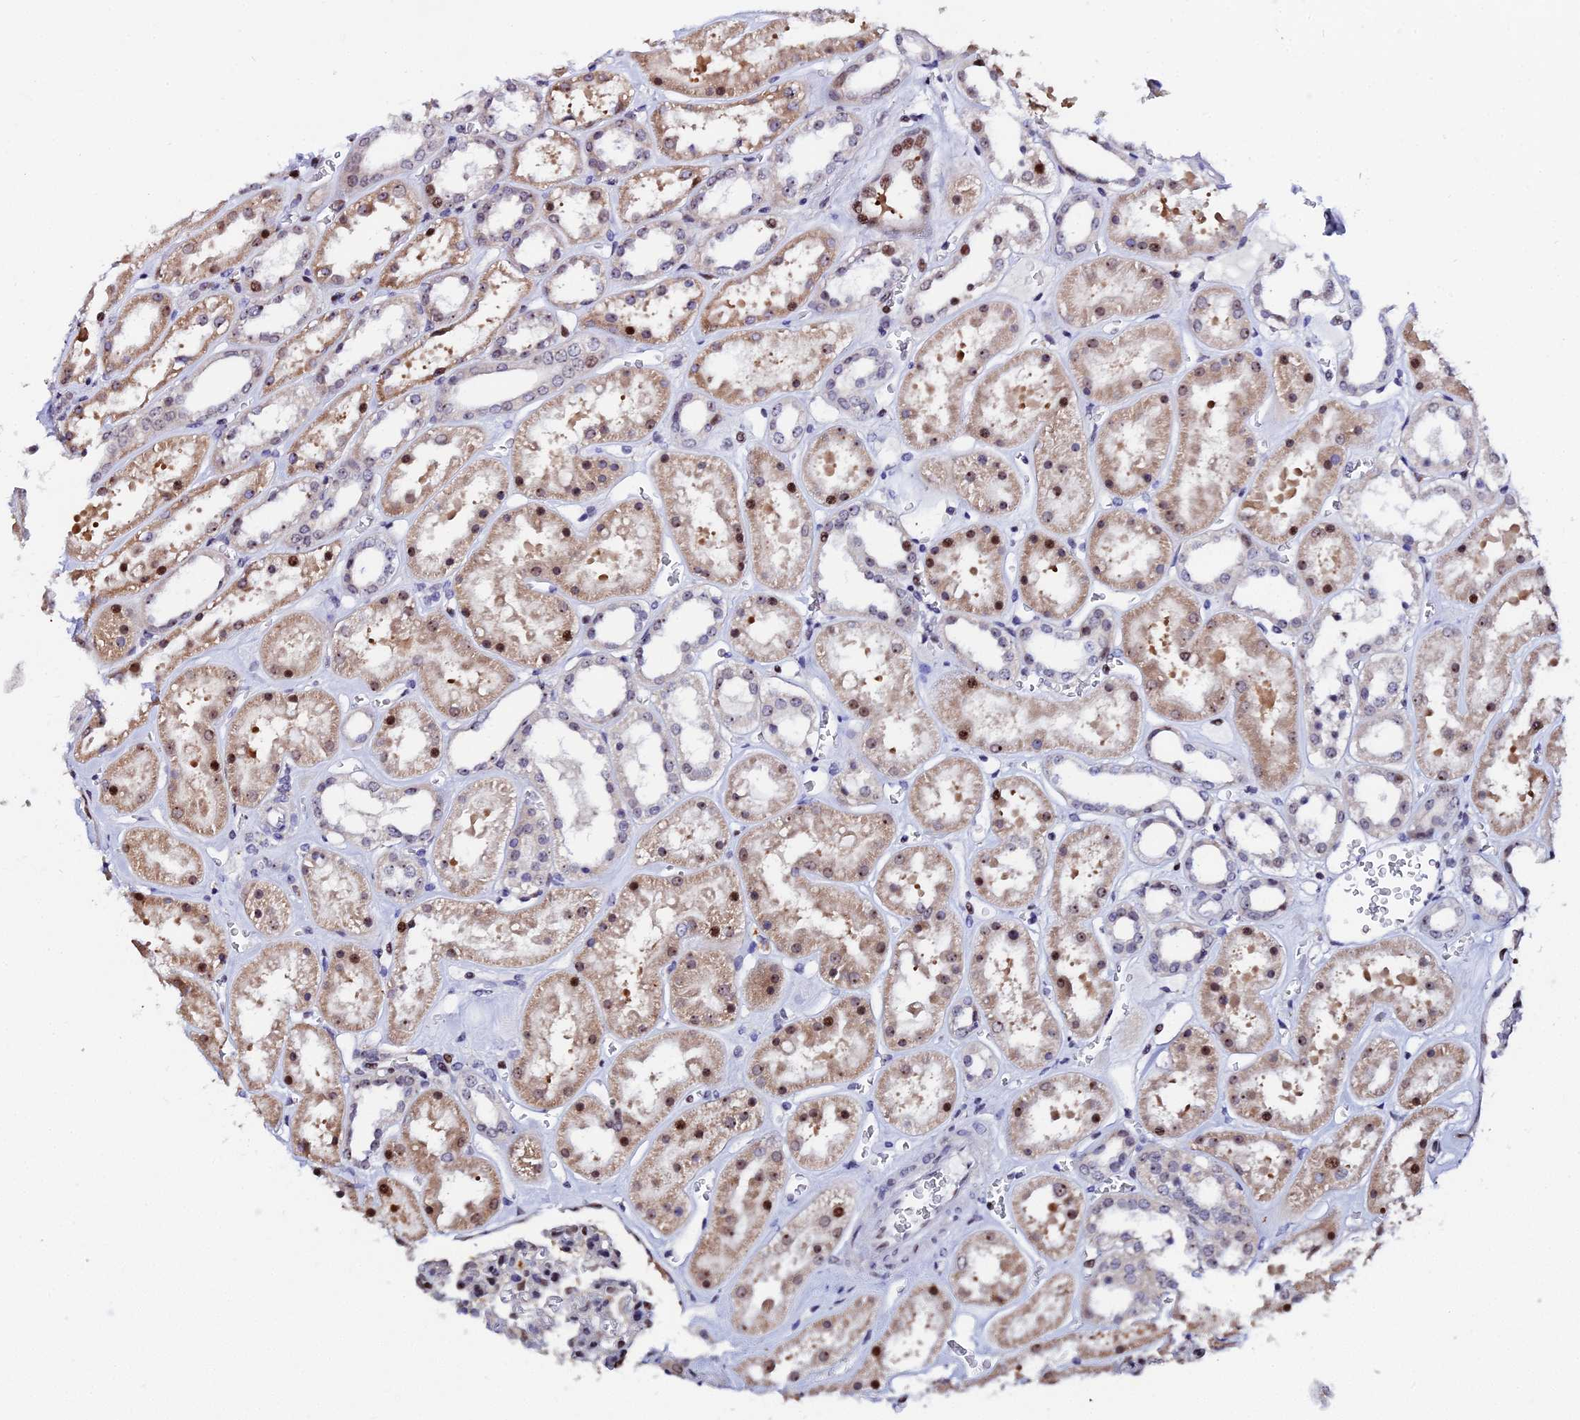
{"staining": {"intensity": "moderate", "quantity": "25%-75%", "location": "nuclear"}, "tissue": "kidney", "cell_type": "Cells in glomeruli", "image_type": "normal", "snomed": [{"axis": "morphology", "description": "Normal tissue, NOS"}, {"axis": "topography", "description": "Kidney"}], "caption": "Protein staining displays moderate nuclear expression in approximately 25%-75% of cells in glomeruli in unremarkable kidney. The staining was performed using DAB (3,3'-diaminobenzidine), with brown indicating positive protein expression. Nuclei are stained blue with hematoxylin.", "gene": "TIFA", "patient": {"sex": "female", "age": 41}}